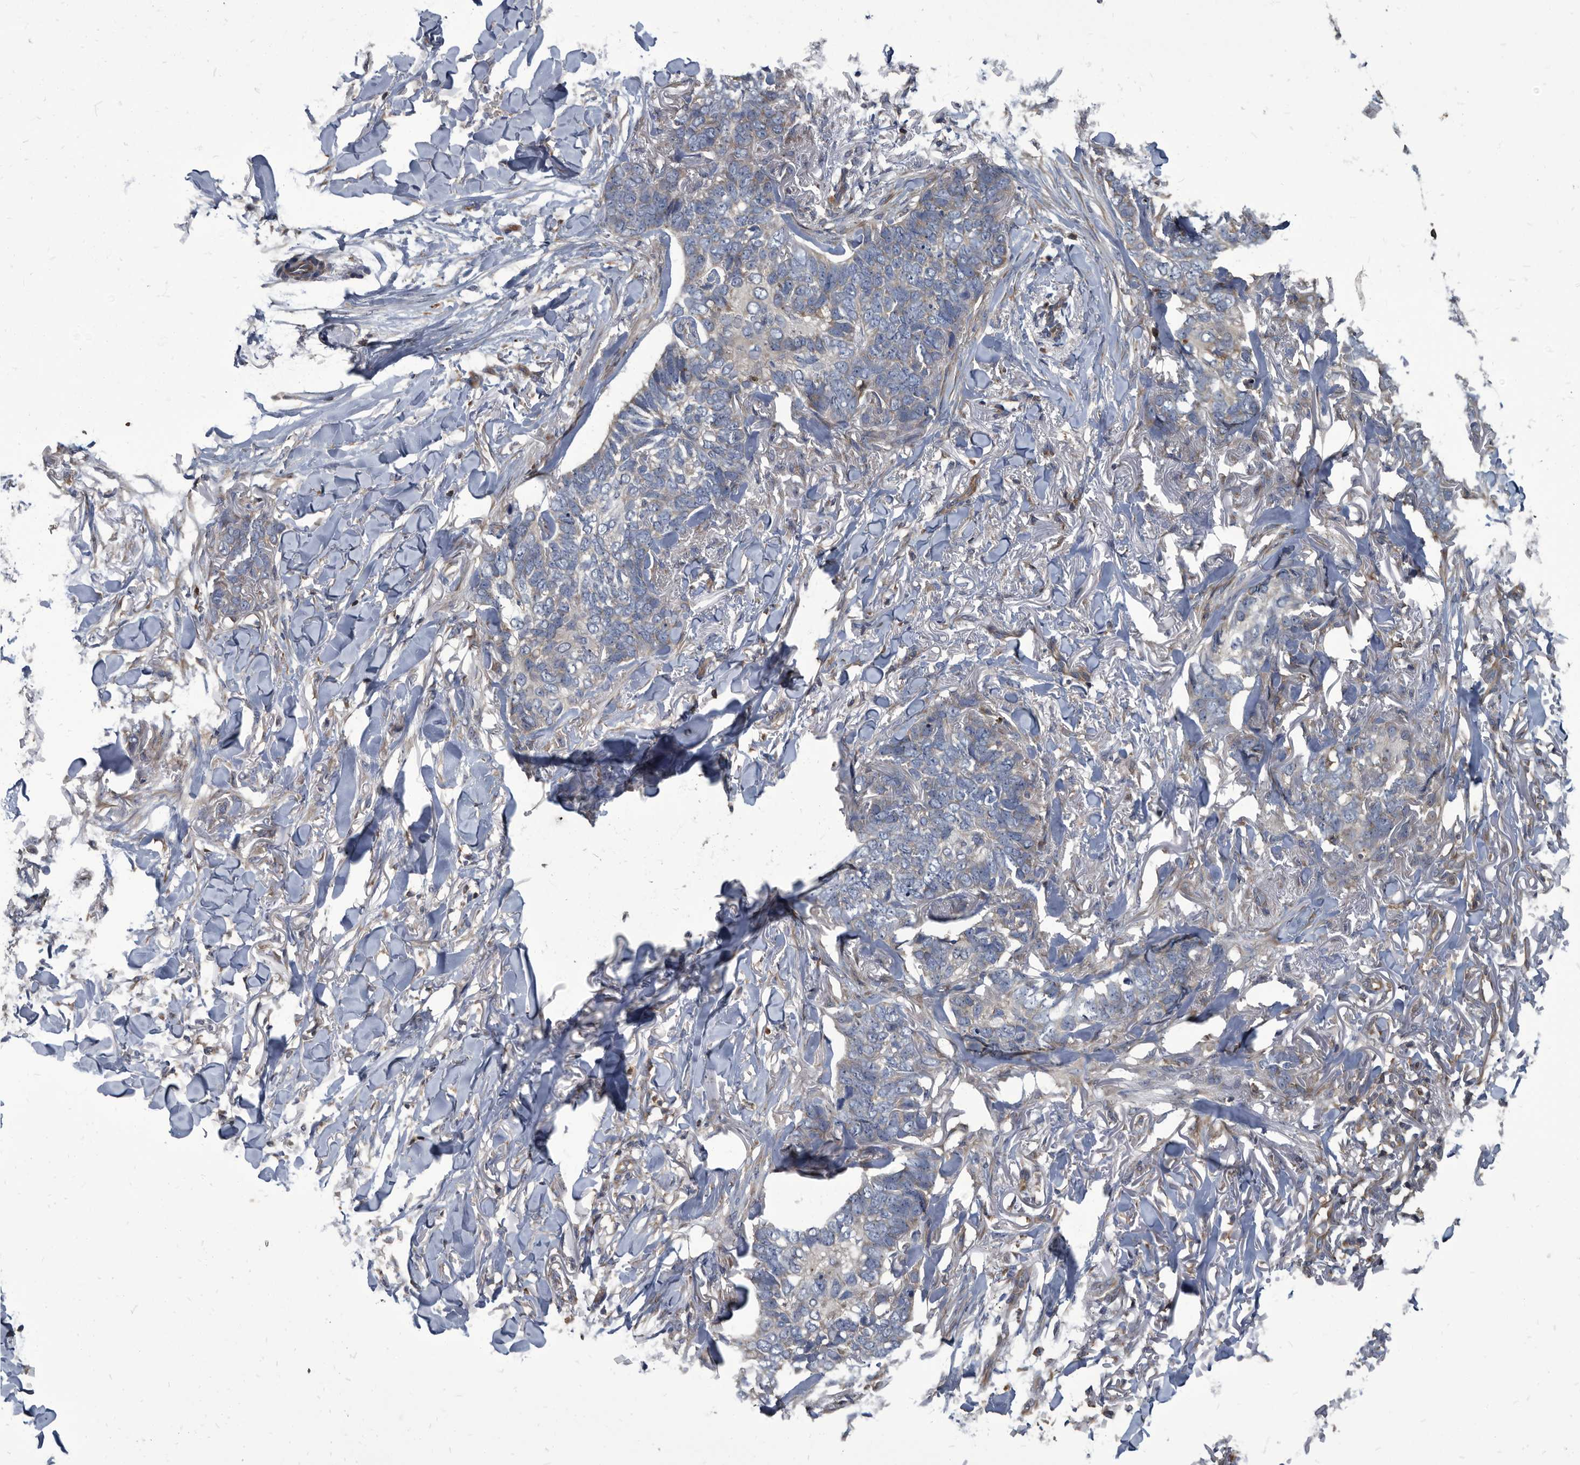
{"staining": {"intensity": "negative", "quantity": "none", "location": "none"}, "tissue": "skin cancer", "cell_type": "Tumor cells", "image_type": "cancer", "snomed": [{"axis": "morphology", "description": "Normal tissue, NOS"}, {"axis": "morphology", "description": "Basal cell carcinoma"}, {"axis": "topography", "description": "Skin"}], "caption": "Protein analysis of skin cancer exhibits no significant staining in tumor cells.", "gene": "CDV3", "patient": {"sex": "male", "age": 77}}